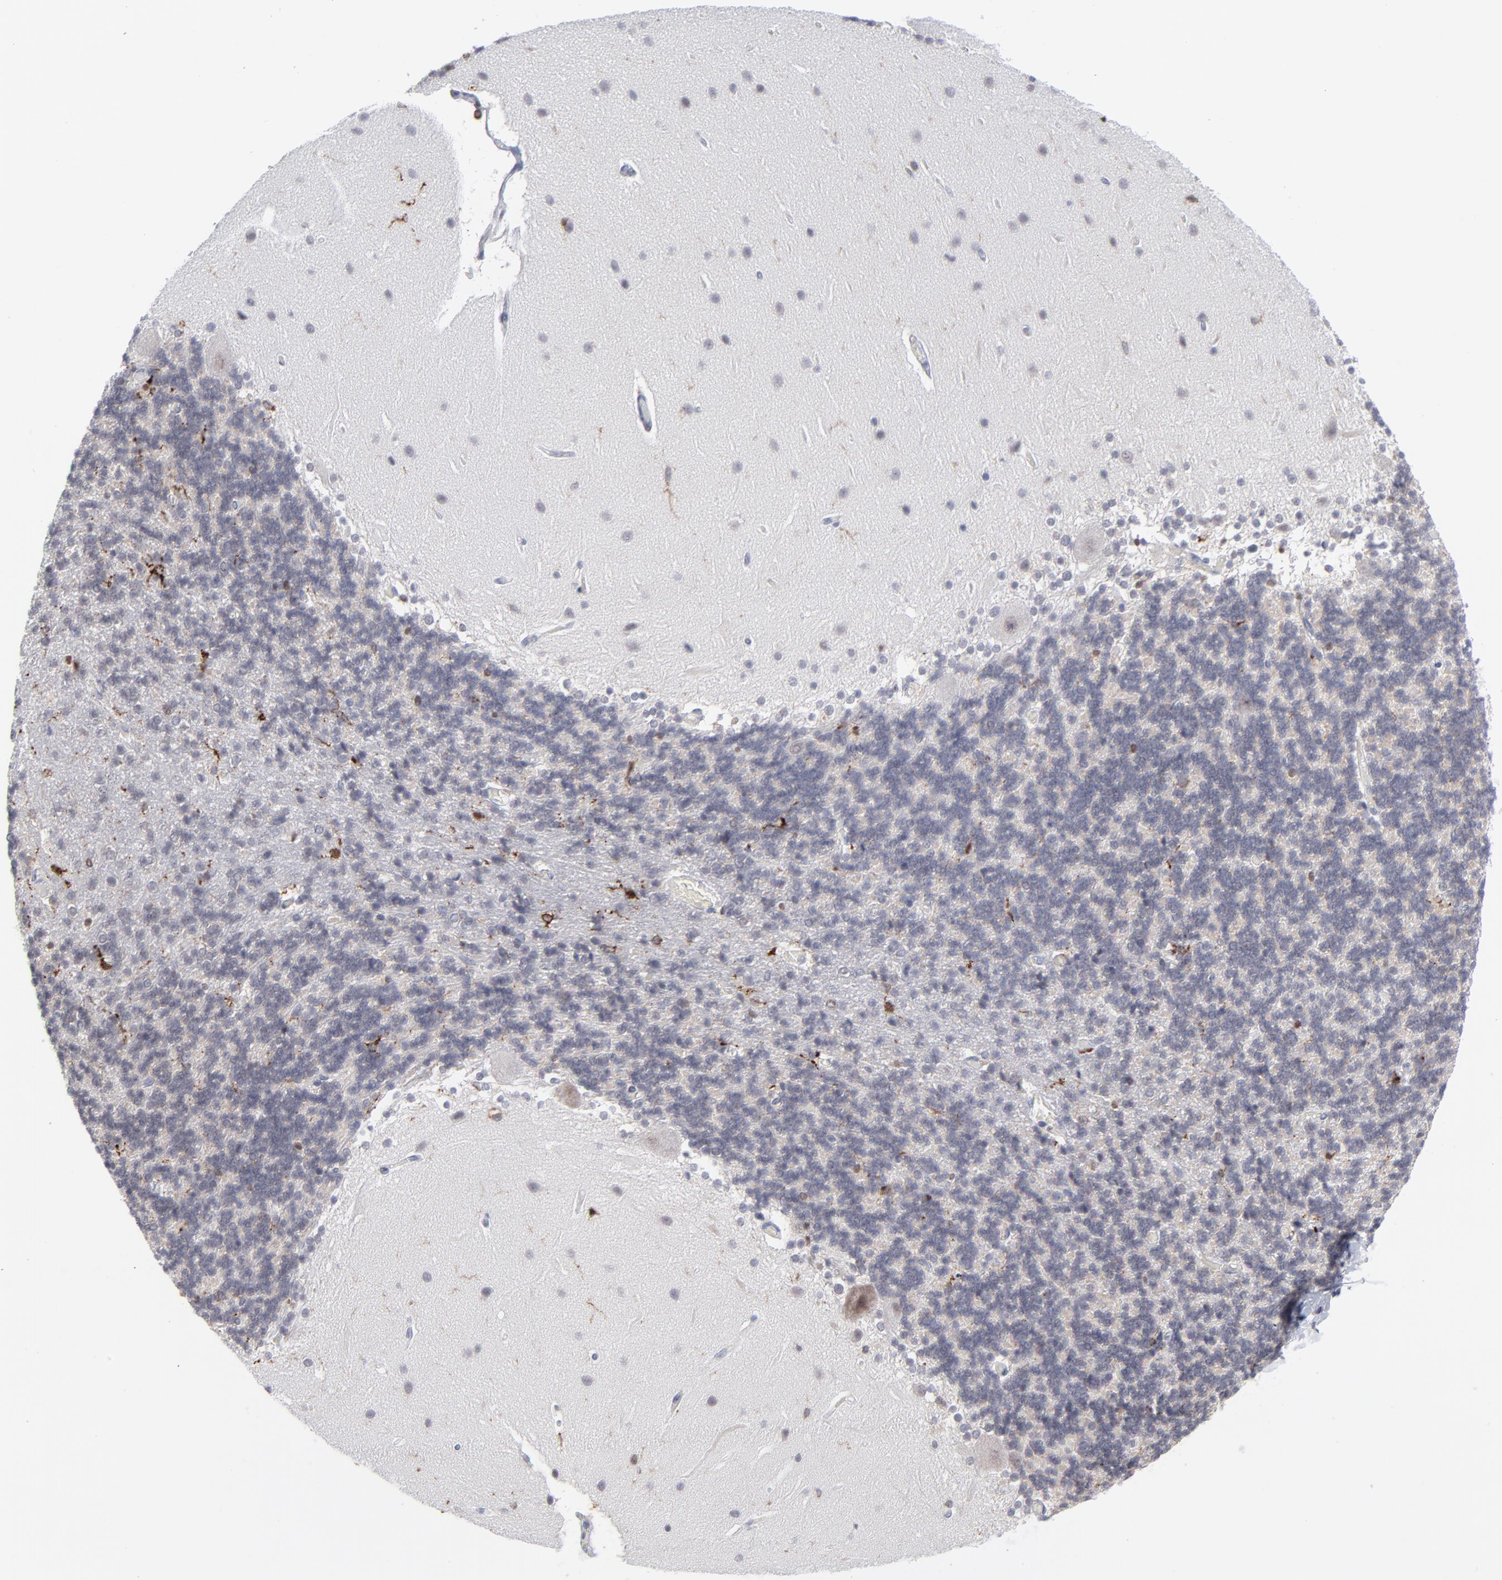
{"staining": {"intensity": "strong", "quantity": "<25%", "location": "nuclear"}, "tissue": "cerebellum", "cell_type": "Cells in granular layer", "image_type": "normal", "snomed": [{"axis": "morphology", "description": "Normal tissue, NOS"}, {"axis": "topography", "description": "Cerebellum"}], "caption": "This photomicrograph reveals IHC staining of normal cerebellum, with medium strong nuclear staining in approximately <25% of cells in granular layer.", "gene": "CCR2", "patient": {"sex": "female", "age": 54}}